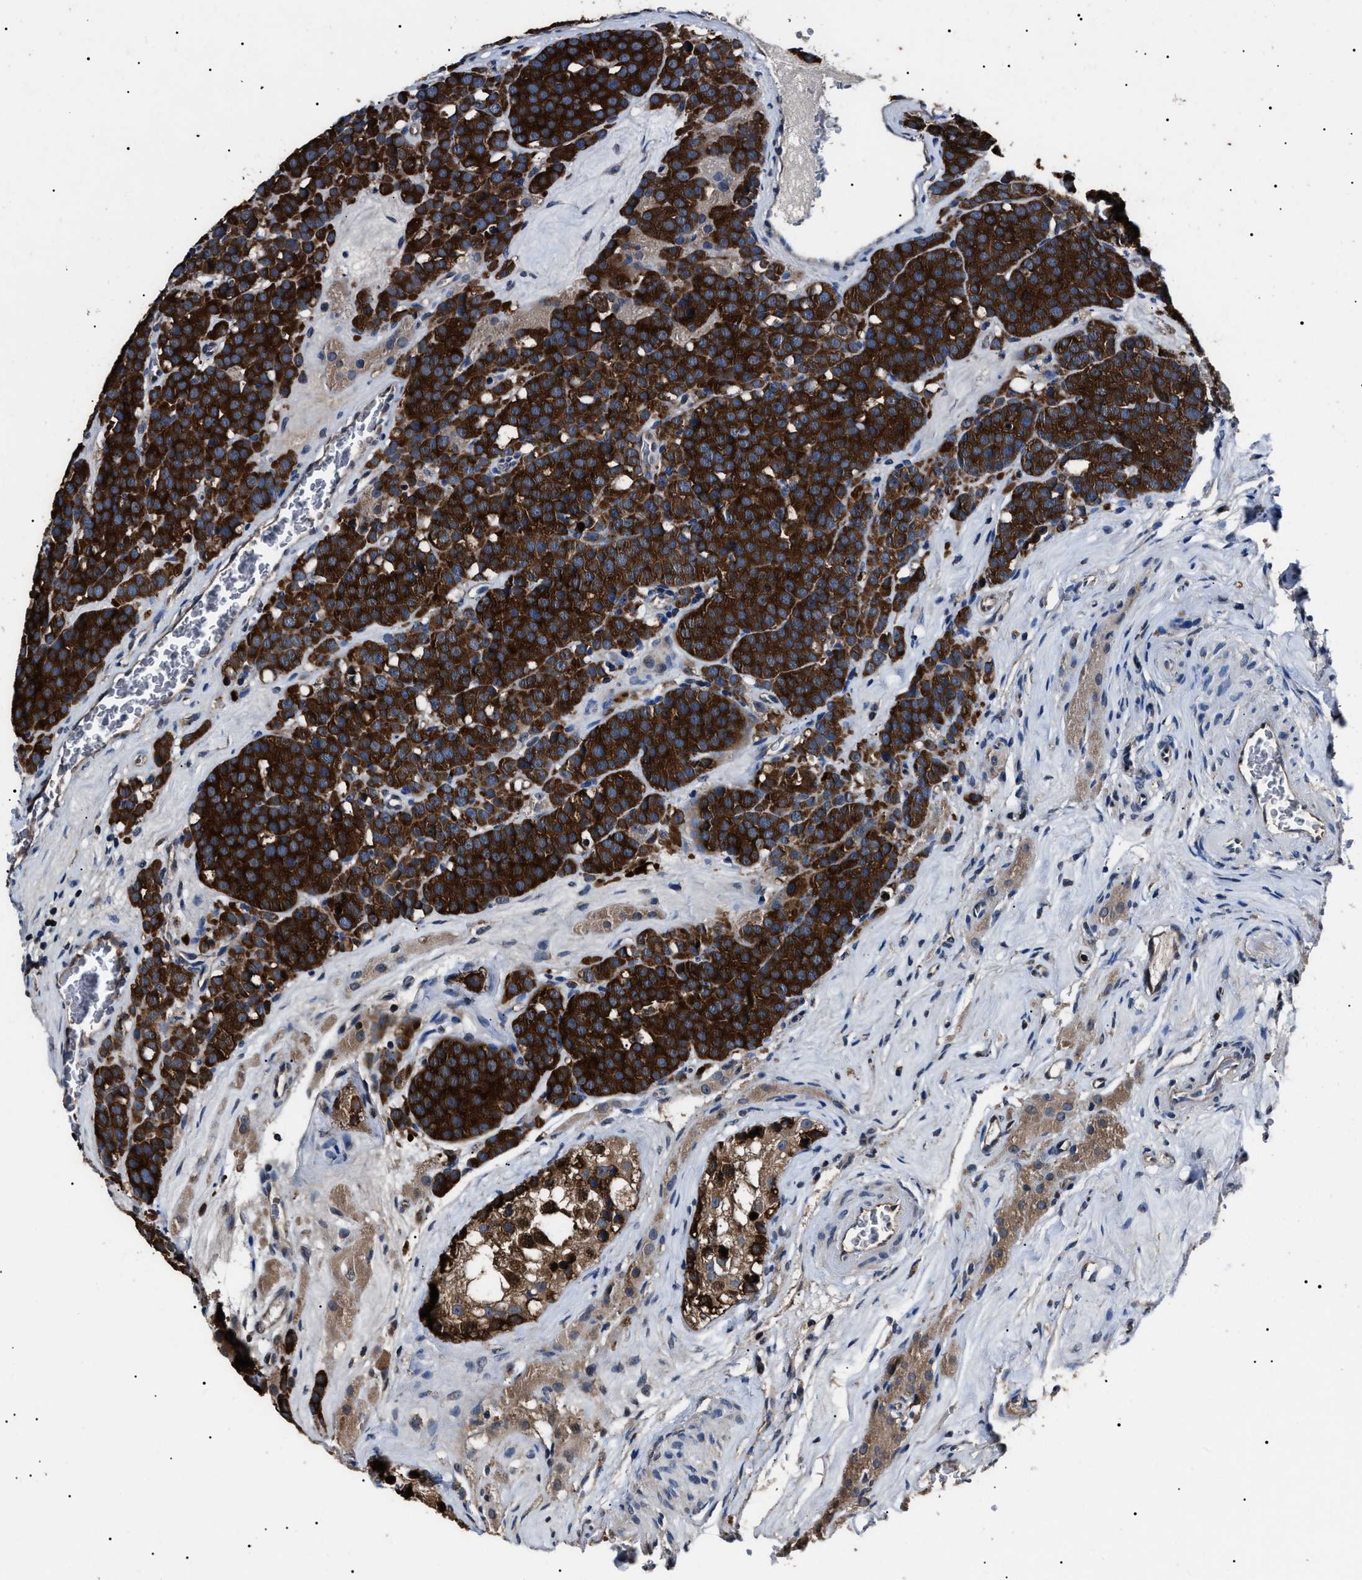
{"staining": {"intensity": "strong", "quantity": ">75%", "location": "cytoplasmic/membranous"}, "tissue": "testis cancer", "cell_type": "Tumor cells", "image_type": "cancer", "snomed": [{"axis": "morphology", "description": "Seminoma, NOS"}, {"axis": "topography", "description": "Testis"}], "caption": "Protein analysis of testis cancer tissue shows strong cytoplasmic/membranous positivity in about >75% of tumor cells.", "gene": "CCT8", "patient": {"sex": "male", "age": 71}}